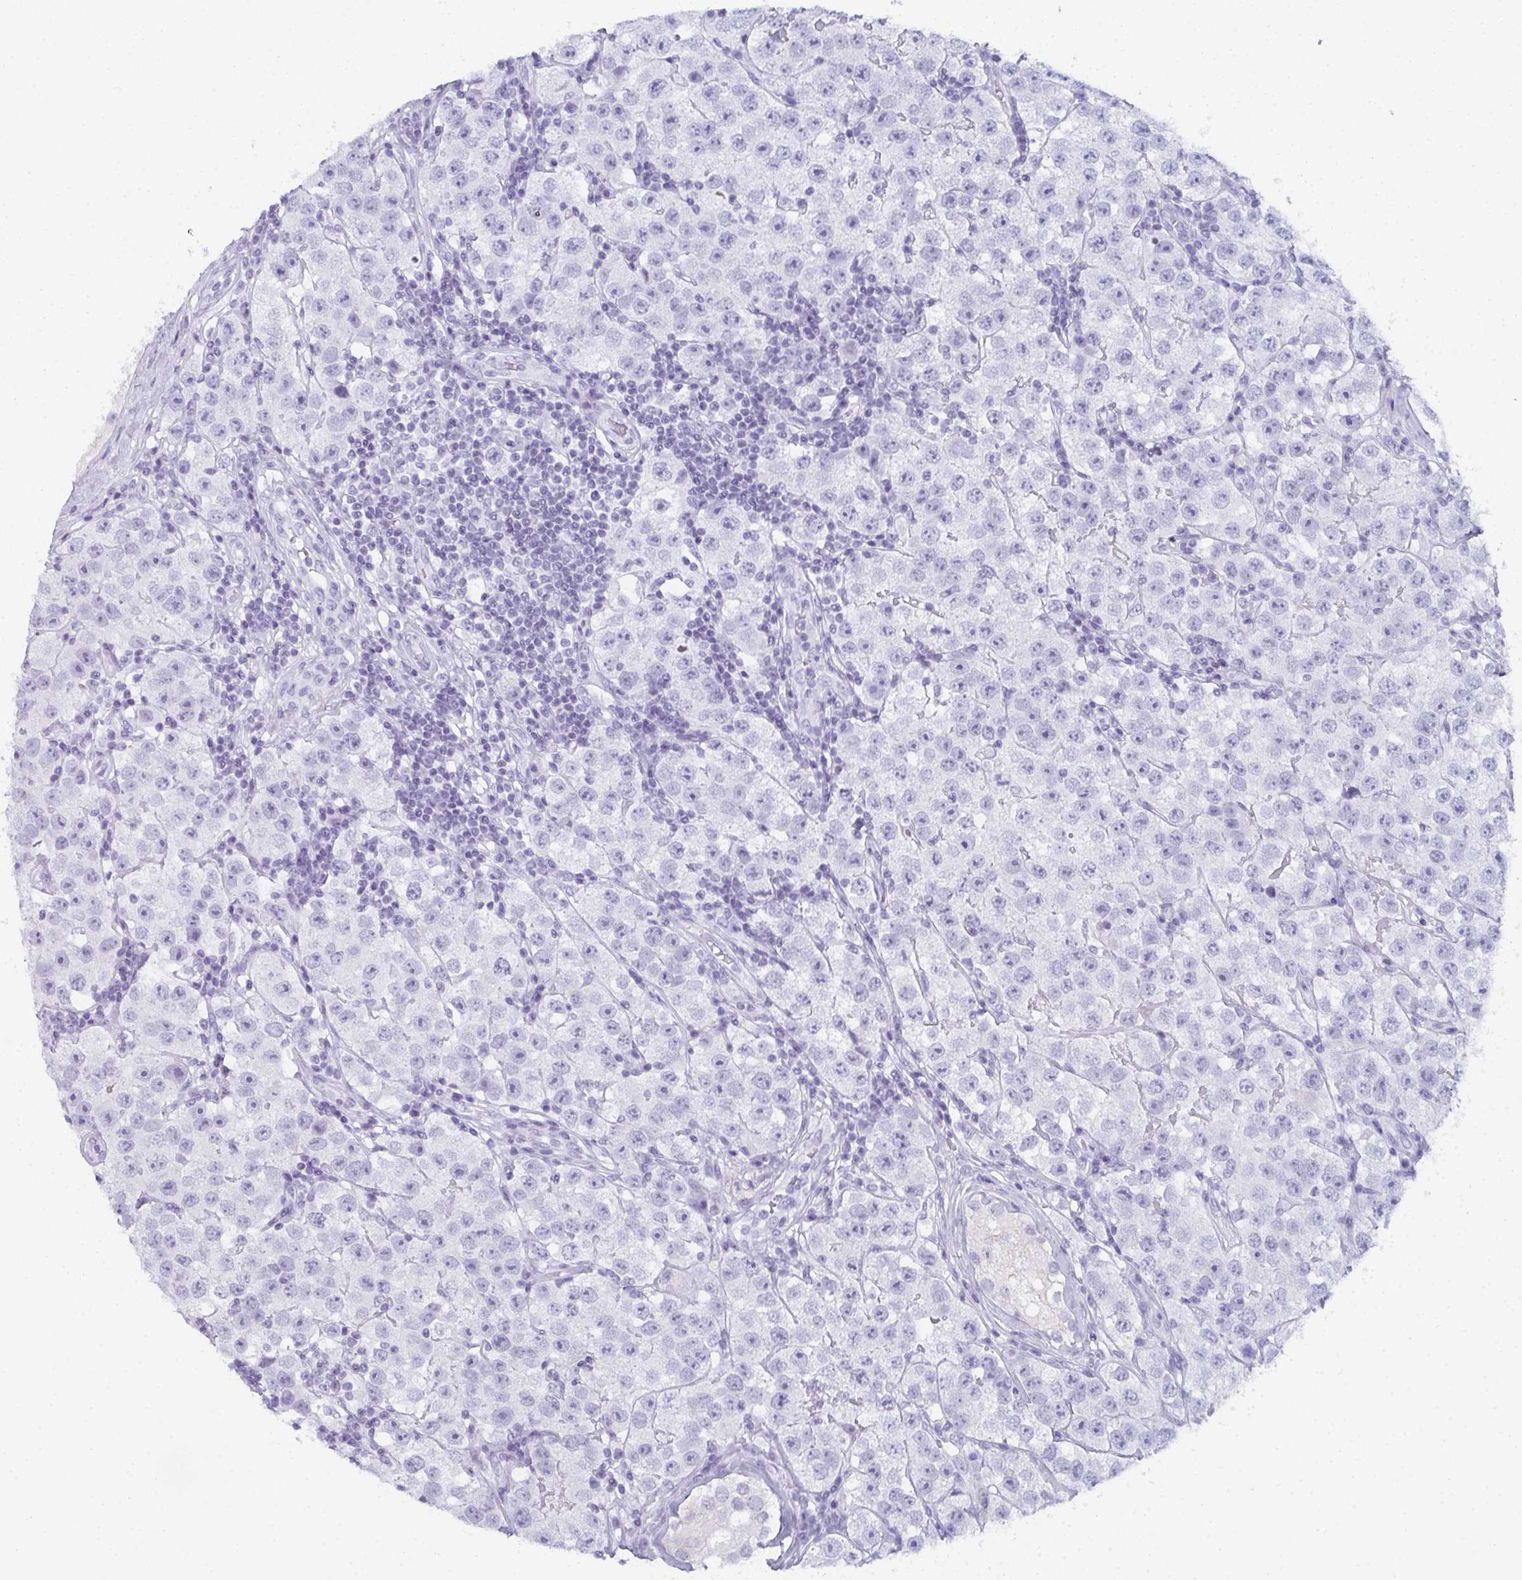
{"staining": {"intensity": "negative", "quantity": "none", "location": "none"}, "tissue": "testis cancer", "cell_type": "Tumor cells", "image_type": "cancer", "snomed": [{"axis": "morphology", "description": "Seminoma, NOS"}, {"axis": "topography", "description": "Testis"}], "caption": "An image of seminoma (testis) stained for a protein displays no brown staining in tumor cells. Nuclei are stained in blue.", "gene": "PYCR3", "patient": {"sex": "male", "age": 34}}